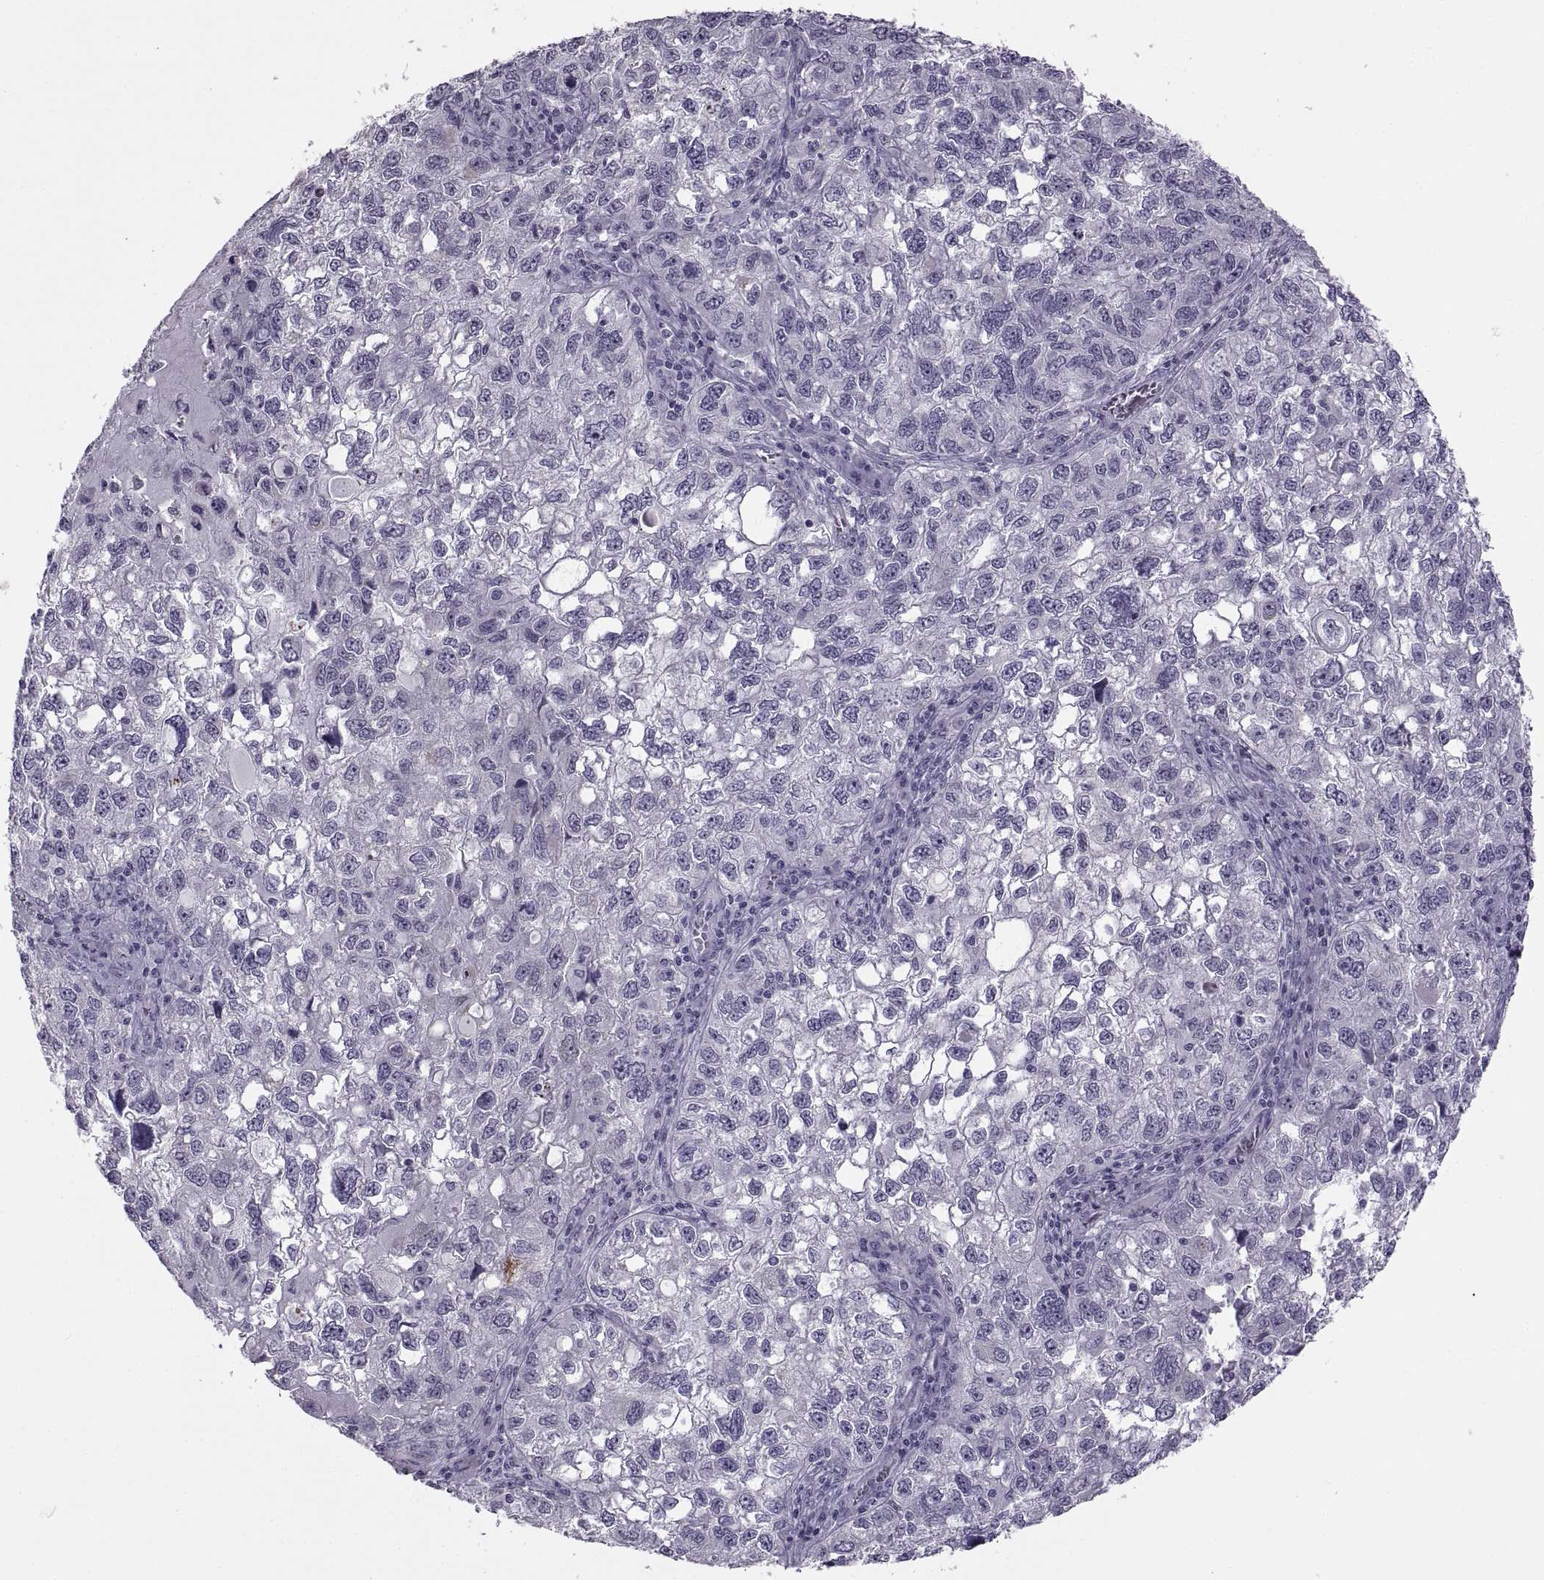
{"staining": {"intensity": "negative", "quantity": "none", "location": "none"}, "tissue": "cervical cancer", "cell_type": "Tumor cells", "image_type": "cancer", "snomed": [{"axis": "morphology", "description": "Squamous cell carcinoma, NOS"}, {"axis": "topography", "description": "Cervix"}], "caption": "This image is of cervical squamous cell carcinoma stained with immunohistochemistry to label a protein in brown with the nuclei are counter-stained blue. There is no staining in tumor cells. (Stains: DAB immunohistochemistry (IHC) with hematoxylin counter stain, Microscopy: brightfield microscopy at high magnification).", "gene": "ASIC2", "patient": {"sex": "female", "age": 55}}